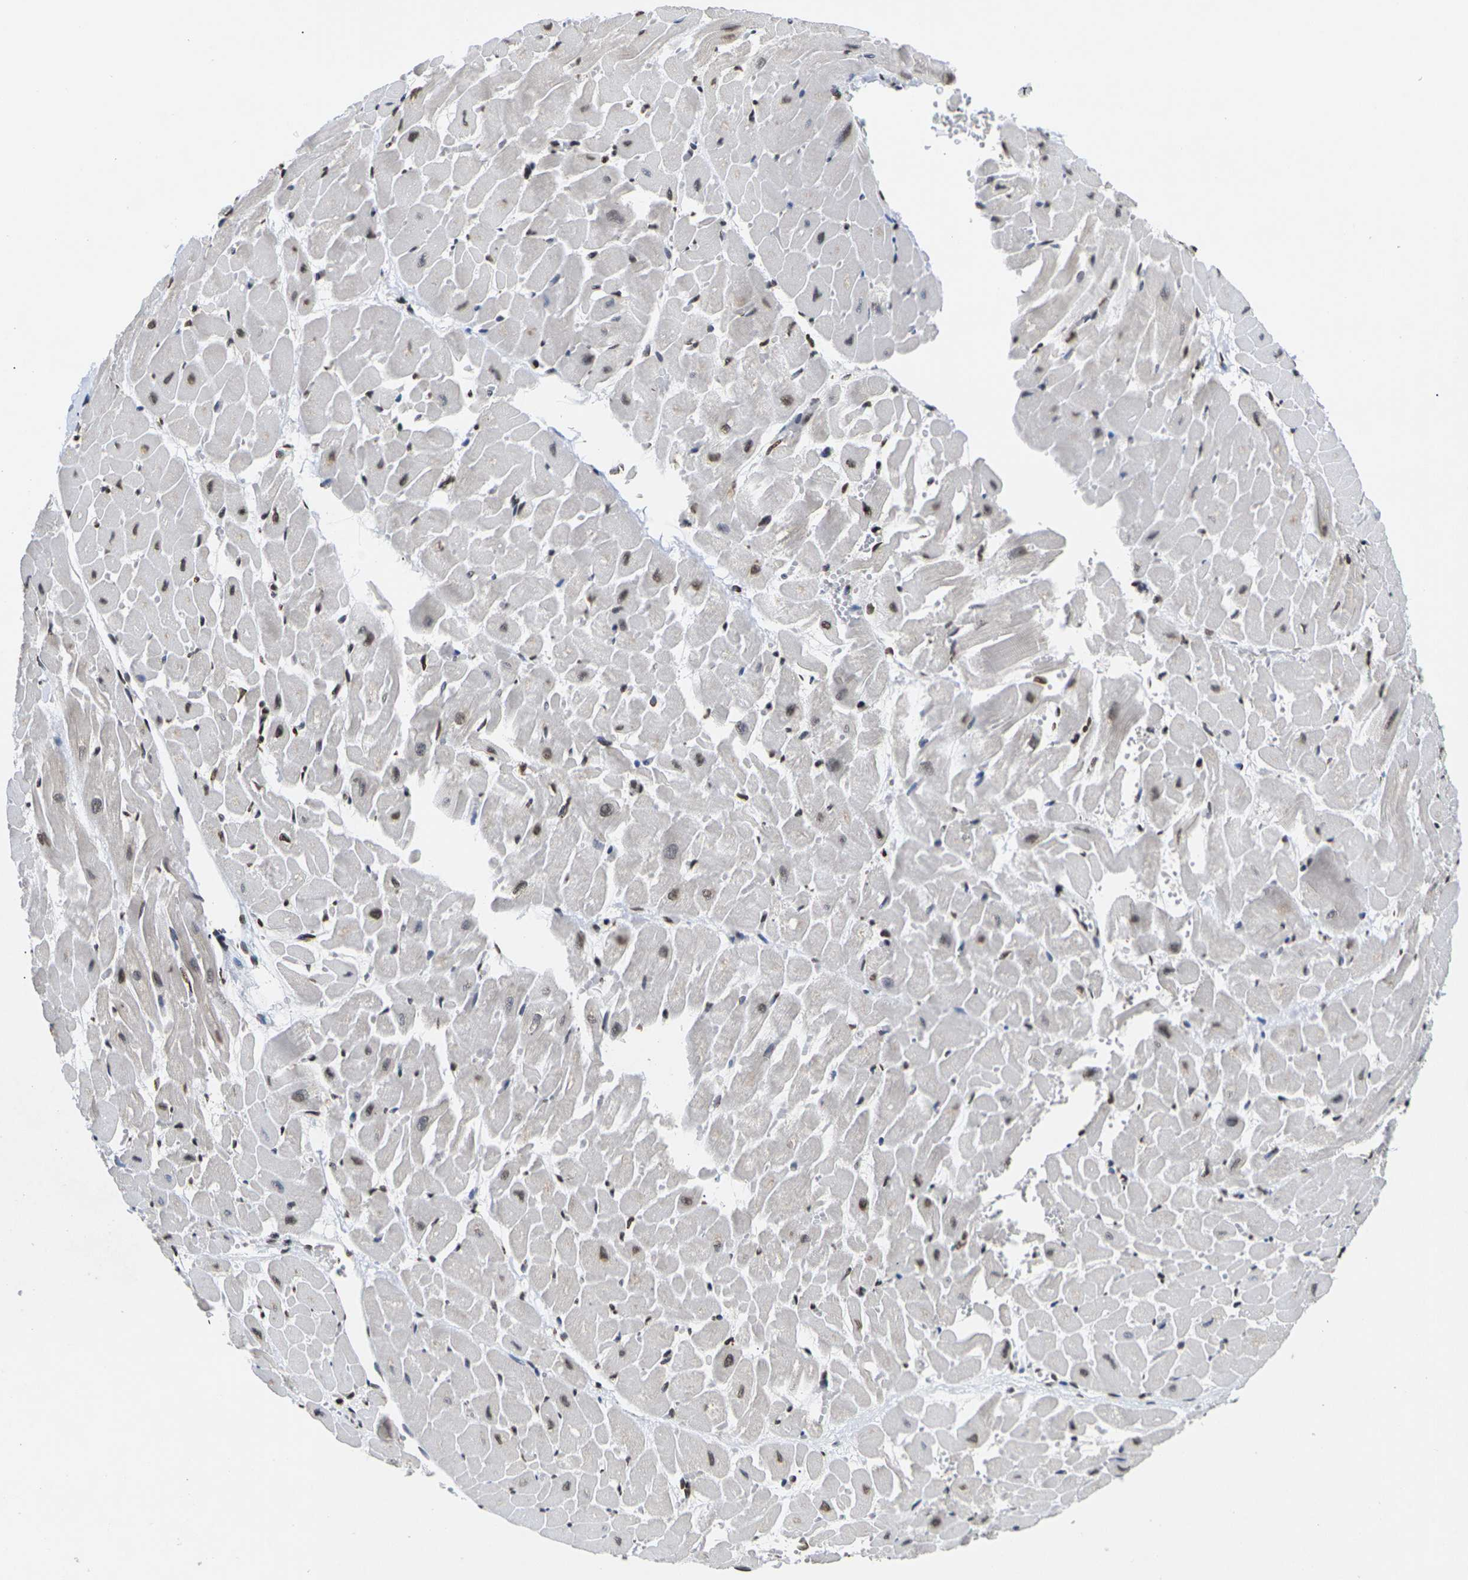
{"staining": {"intensity": "moderate", "quantity": ">75%", "location": "nuclear"}, "tissue": "heart muscle", "cell_type": "Cardiomyocytes", "image_type": "normal", "snomed": [{"axis": "morphology", "description": "Normal tissue, NOS"}, {"axis": "topography", "description": "Heart"}], "caption": "Human heart muscle stained for a protein (brown) displays moderate nuclear positive positivity in approximately >75% of cardiomyocytes.", "gene": "ETV5", "patient": {"sex": "male", "age": 45}}